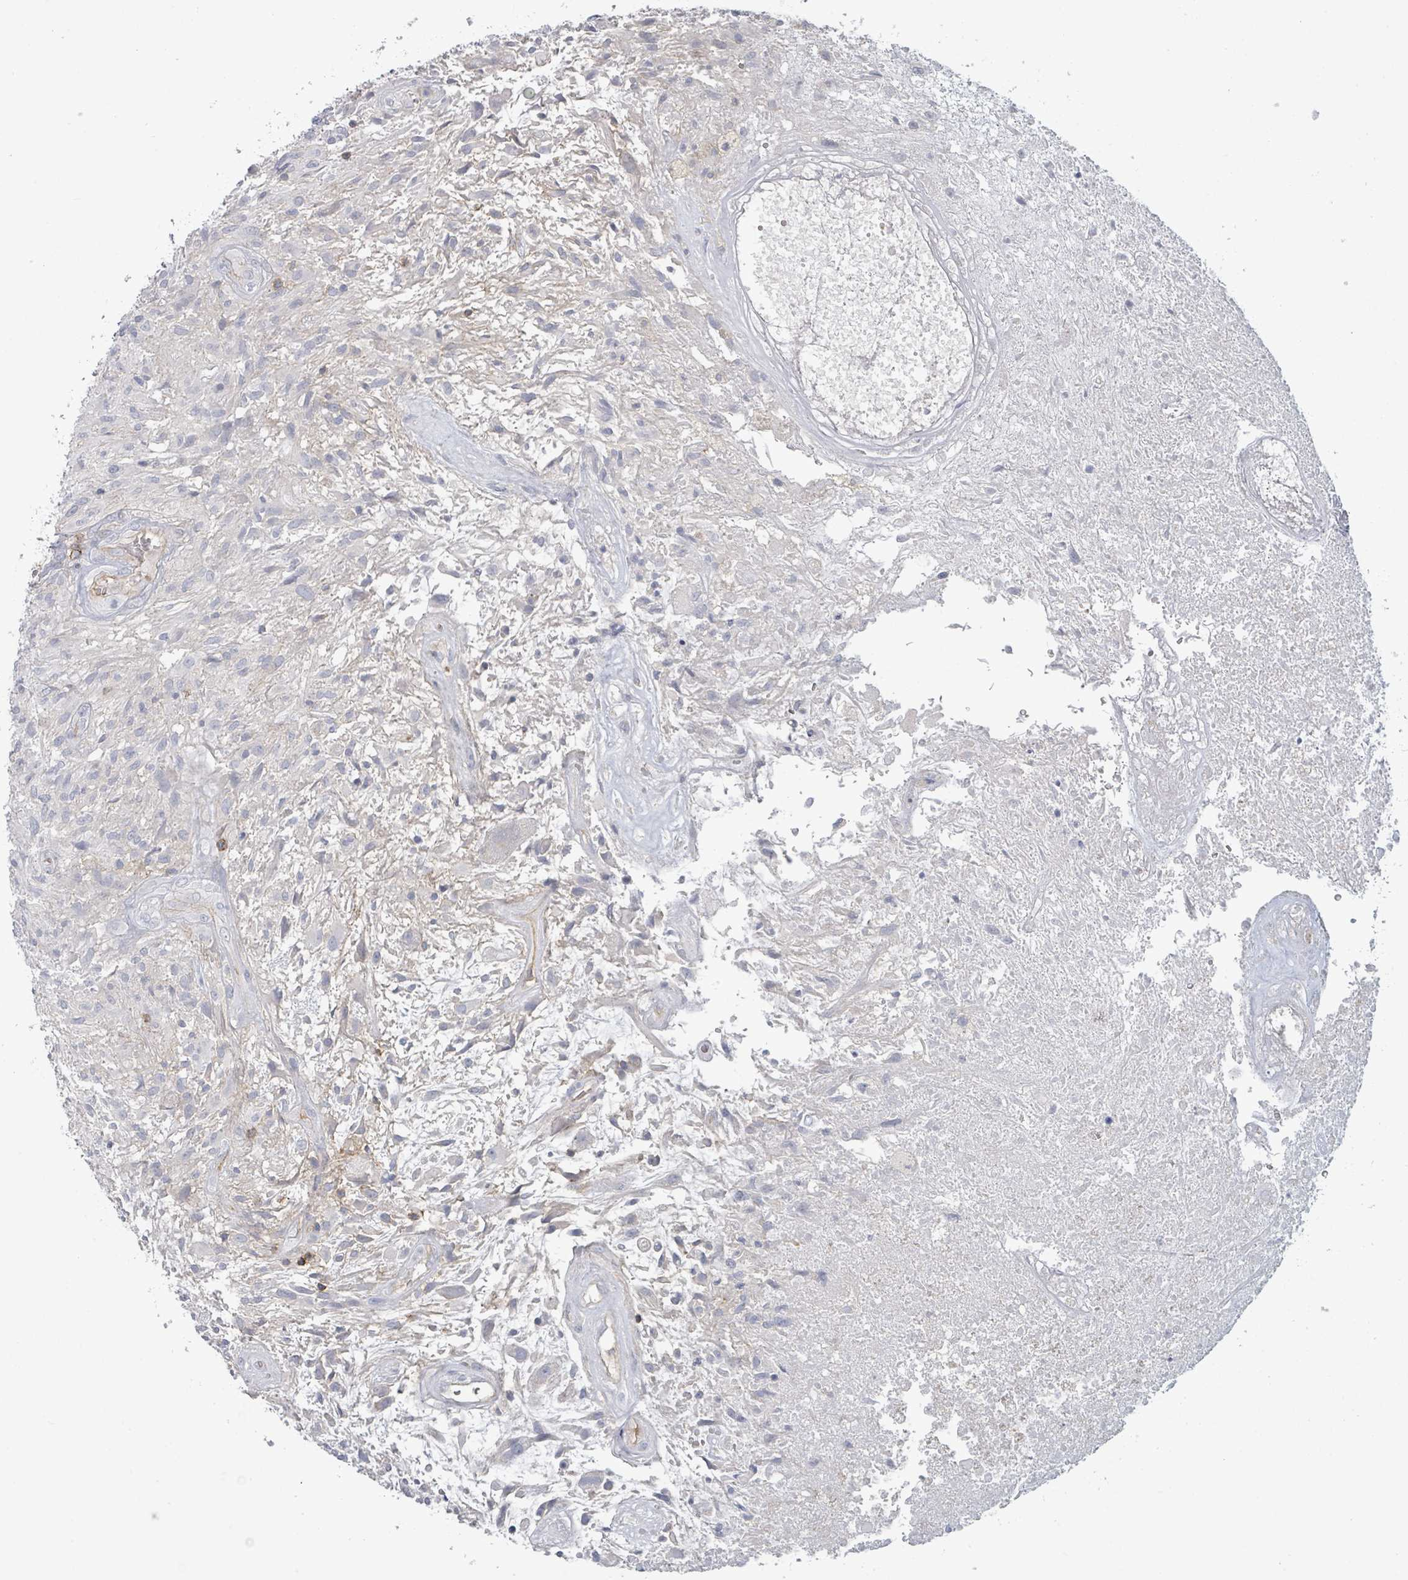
{"staining": {"intensity": "negative", "quantity": "none", "location": "none"}, "tissue": "glioma", "cell_type": "Tumor cells", "image_type": "cancer", "snomed": [{"axis": "morphology", "description": "Glioma, malignant, High grade"}, {"axis": "topography", "description": "Brain"}], "caption": "The histopathology image reveals no staining of tumor cells in malignant glioma (high-grade).", "gene": "TNFRSF14", "patient": {"sex": "male", "age": 56}}